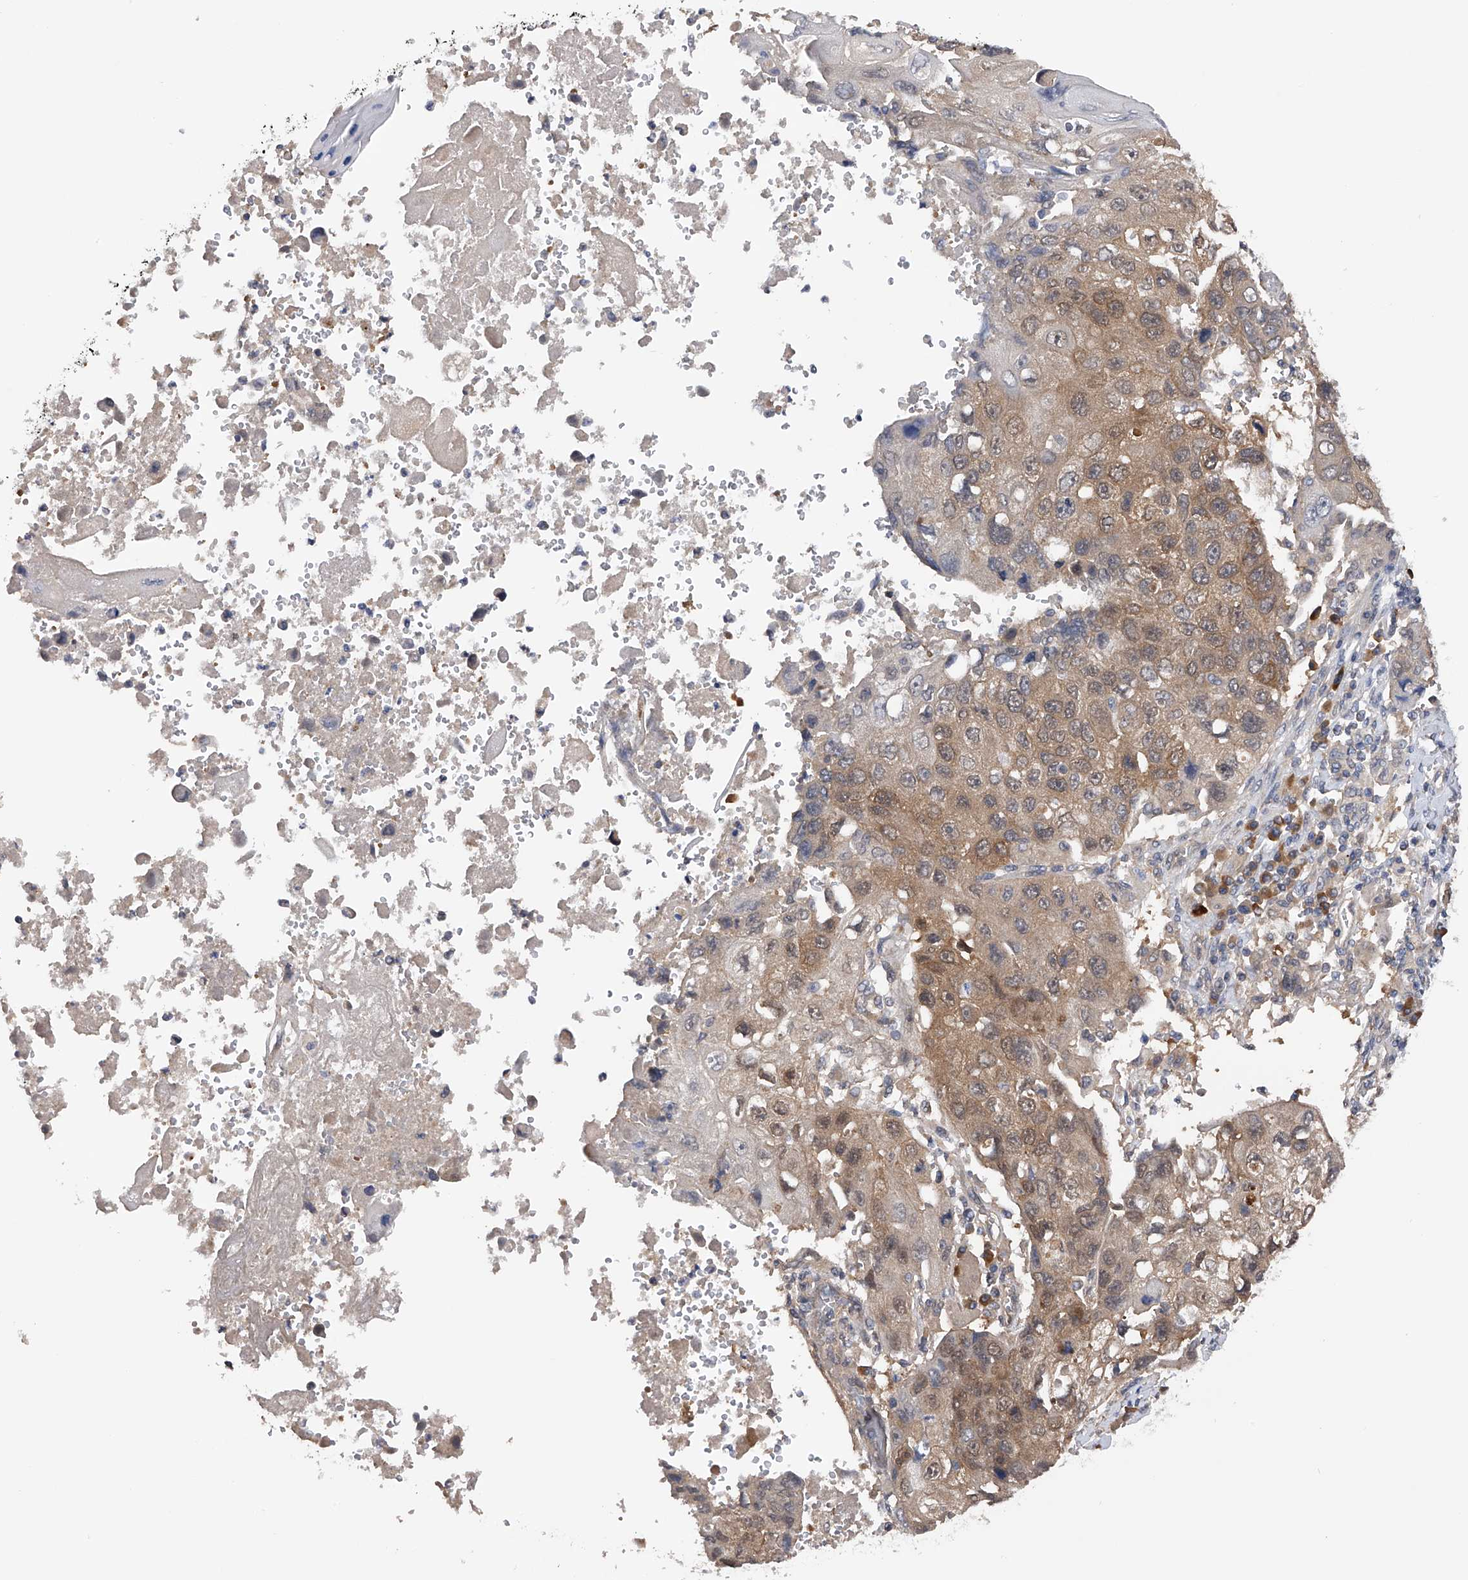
{"staining": {"intensity": "weak", "quantity": "25%-75%", "location": "cytoplasmic/membranous"}, "tissue": "lung cancer", "cell_type": "Tumor cells", "image_type": "cancer", "snomed": [{"axis": "morphology", "description": "Squamous cell carcinoma, NOS"}, {"axis": "topography", "description": "Lung"}], "caption": "Immunohistochemistry micrograph of lung cancer stained for a protein (brown), which demonstrates low levels of weak cytoplasmic/membranous positivity in about 25%-75% of tumor cells.", "gene": "CFAP298", "patient": {"sex": "male", "age": 61}}